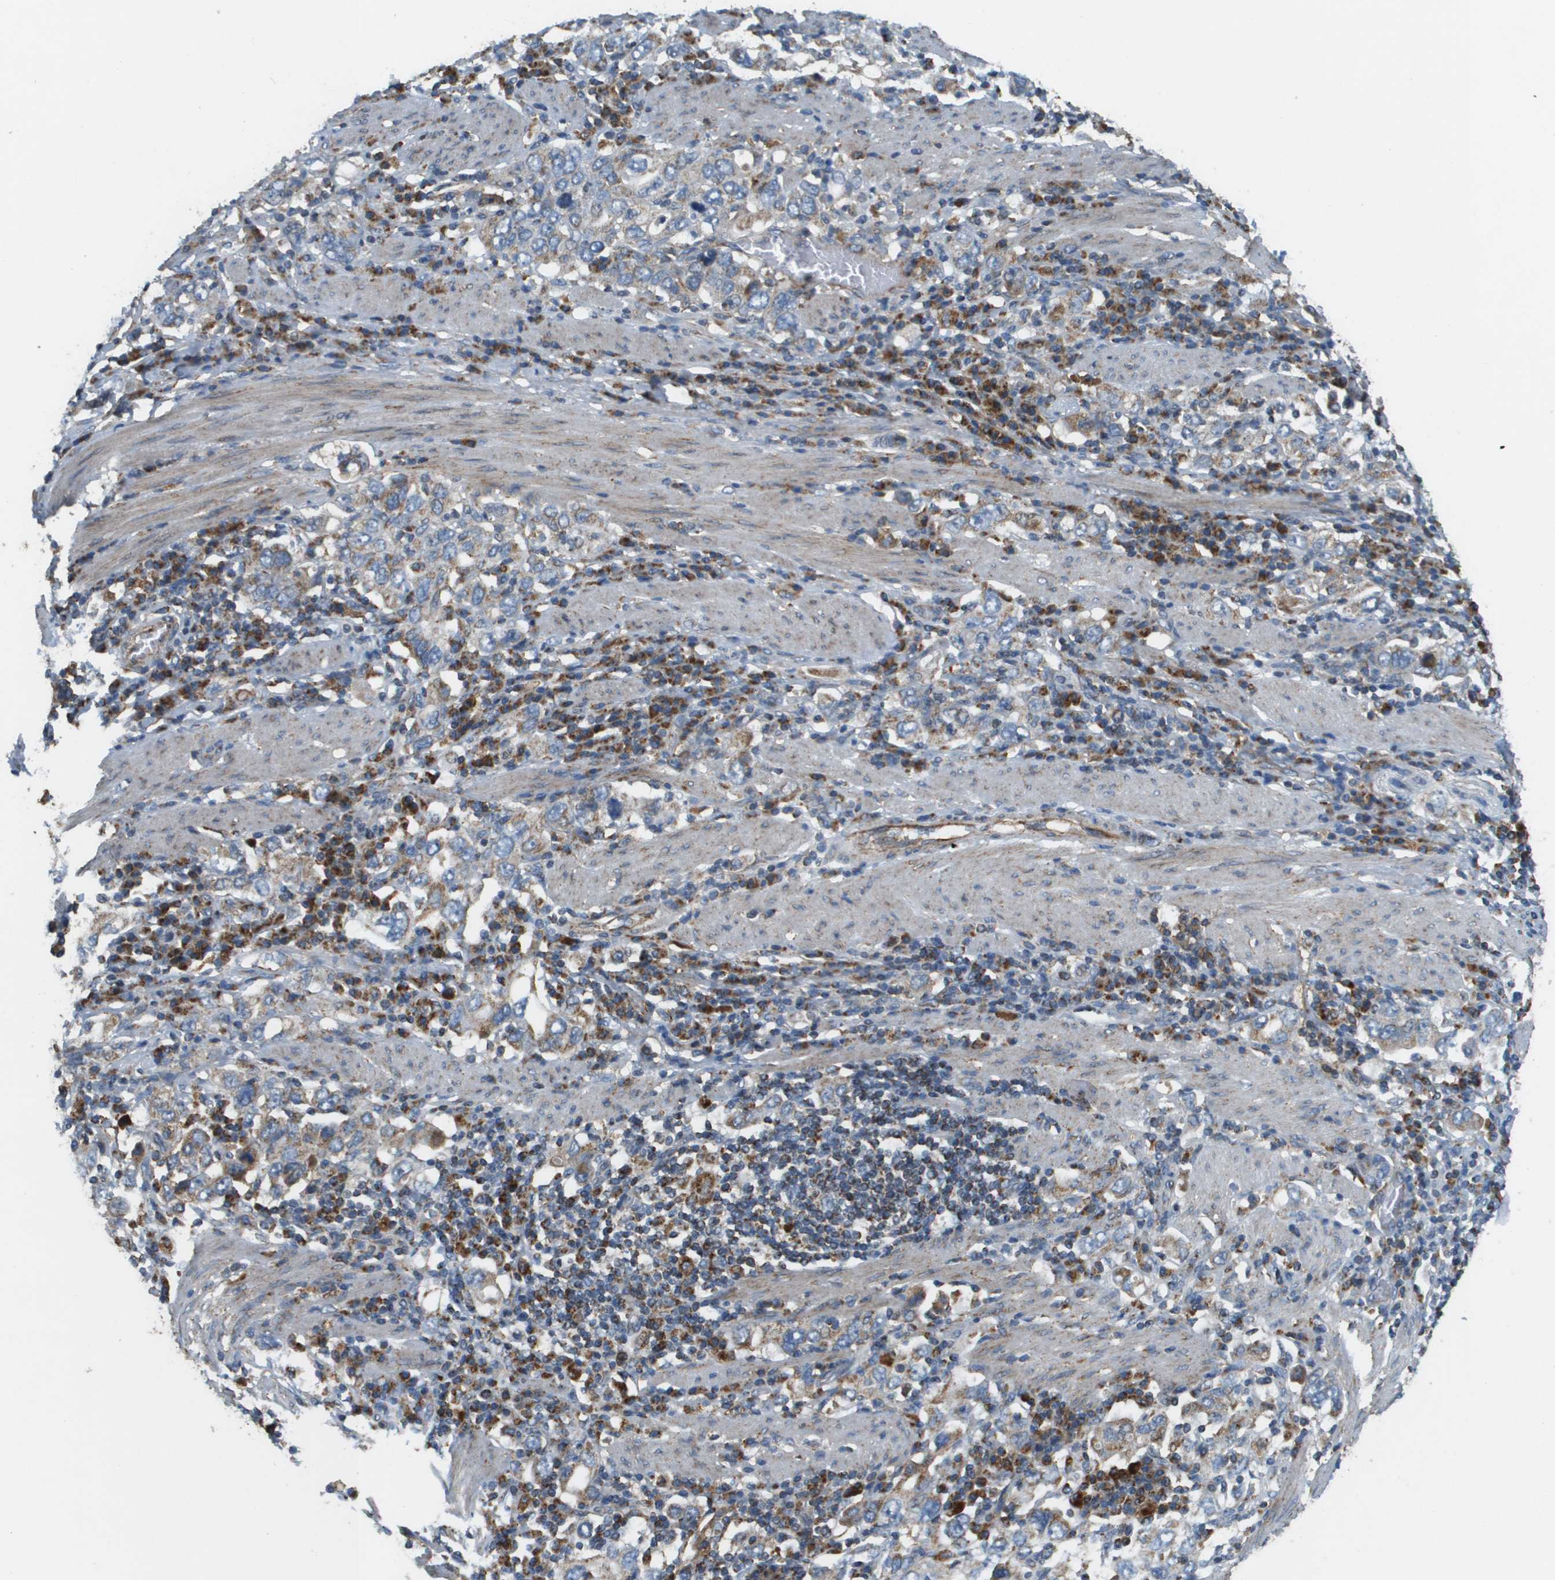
{"staining": {"intensity": "moderate", "quantity": "<25%", "location": "cytoplasmic/membranous"}, "tissue": "stomach cancer", "cell_type": "Tumor cells", "image_type": "cancer", "snomed": [{"axis": "morphology", "description": "Adenocarcinoma, NOS"}, {"axis": "topography", "description": "Stomach, upper"}], "caption": "This micrograph shows immunohistochemistry staining of stomach adenocarcinoma, with low moderate cytoplasmic/membranous positivity in approximately <25% of tumor cells.", "gene": "NRK", "patient": {"sex": "male", "age": 62}}